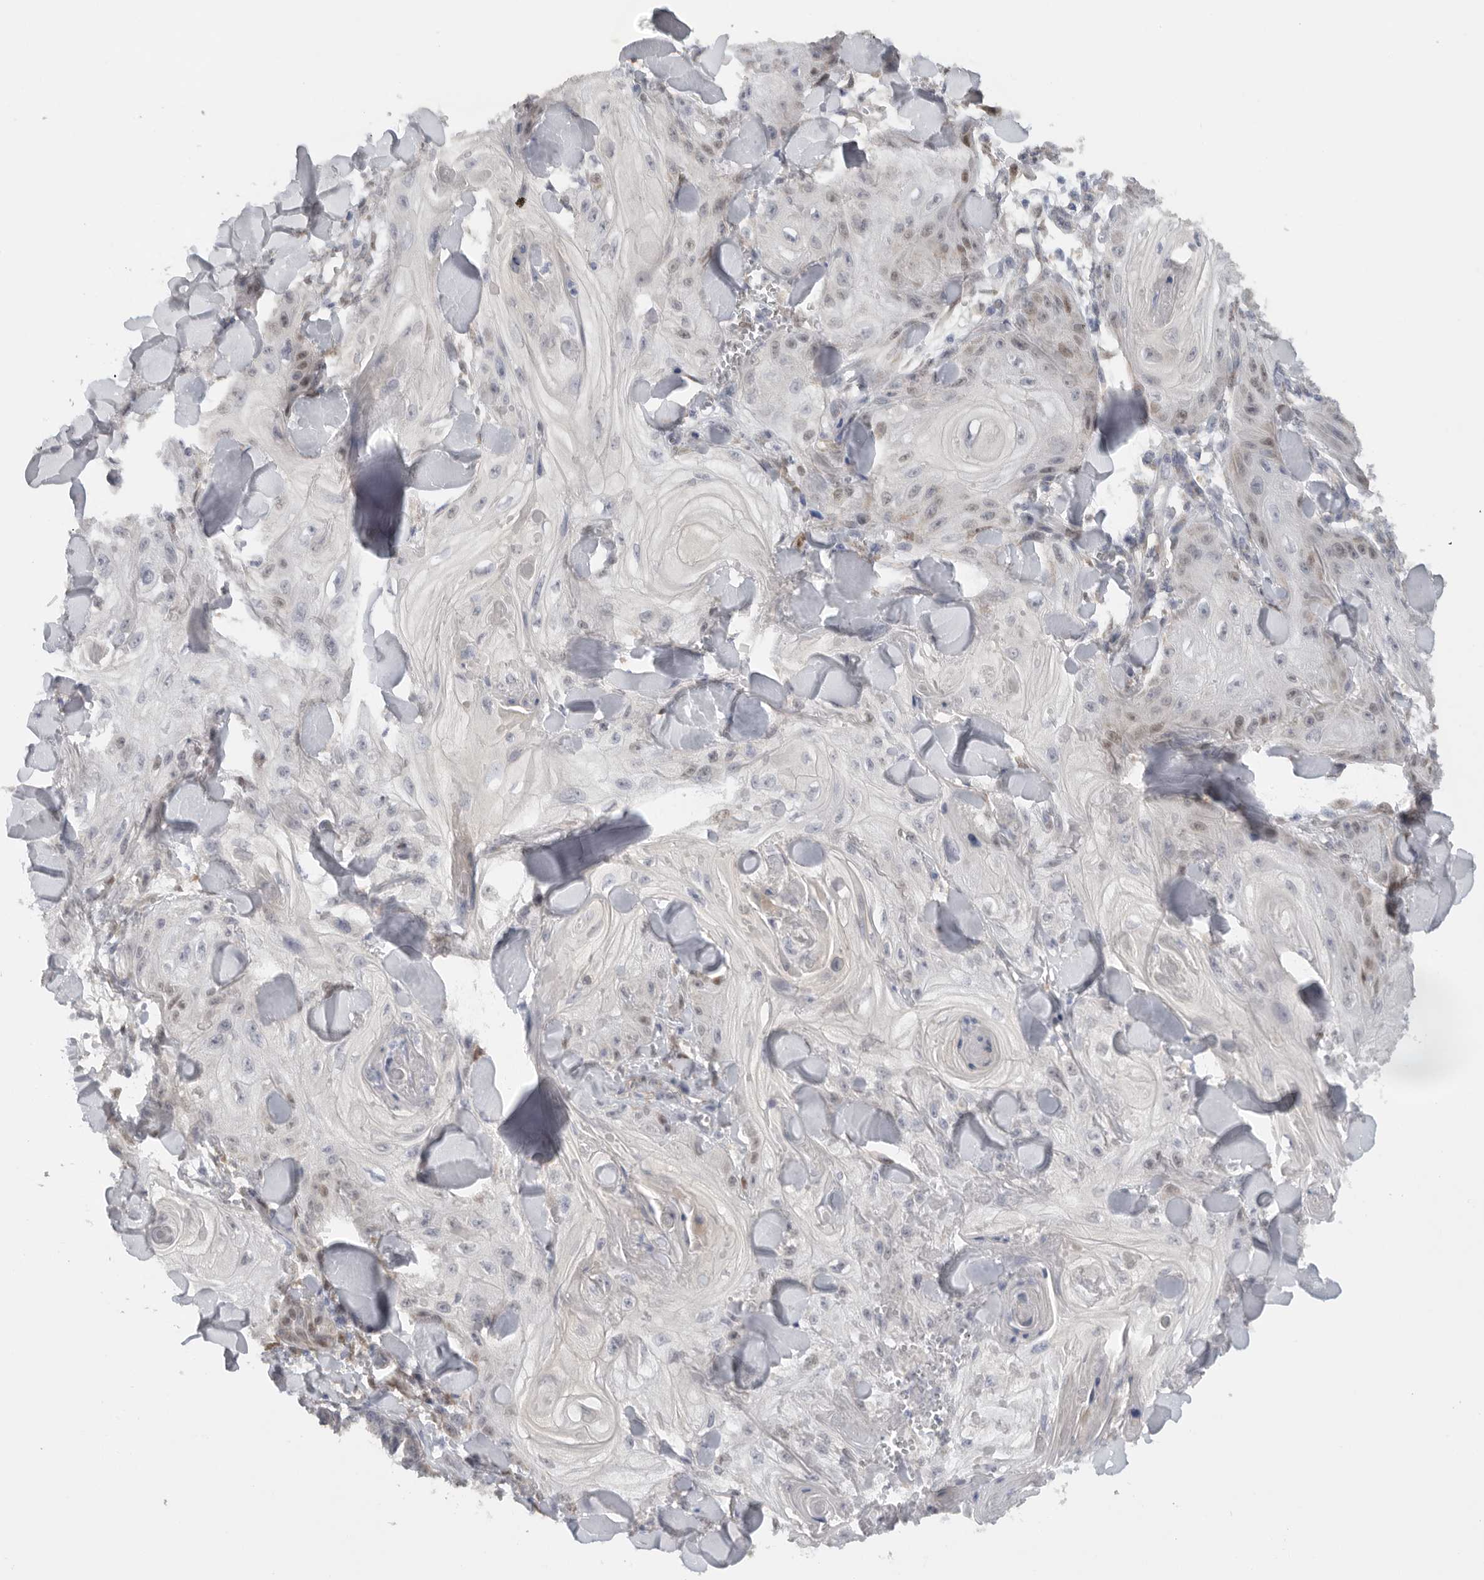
{"staining": {"intensity": "weak", "quantity": "25%-75%", "location": "nuclear"}, "tissue": "skin cancer", "cell_type": "Tumor cells", "image_type": "cancer", "snomed": [{"axis": "morphology", "description": "Squamous cell carcinoma, NOS"}, {"axis": "topography", "description": "Skin"}], "caption": "A high-resolution micrograph shows immunohistochemistry (IHC) staining of skin cancer (squamous cell carcinoma), which reveals weak nuclear positivity in approximately 25%-75% of tumor cells. The staining was performed using DAB (3,3'-diaminobenzidine), with brown indicating positive protein expression. Nuclei are stained blue with hematoxylin.", "gene": "DYRK2", "patient": {"sex": "male", "age": 74}}